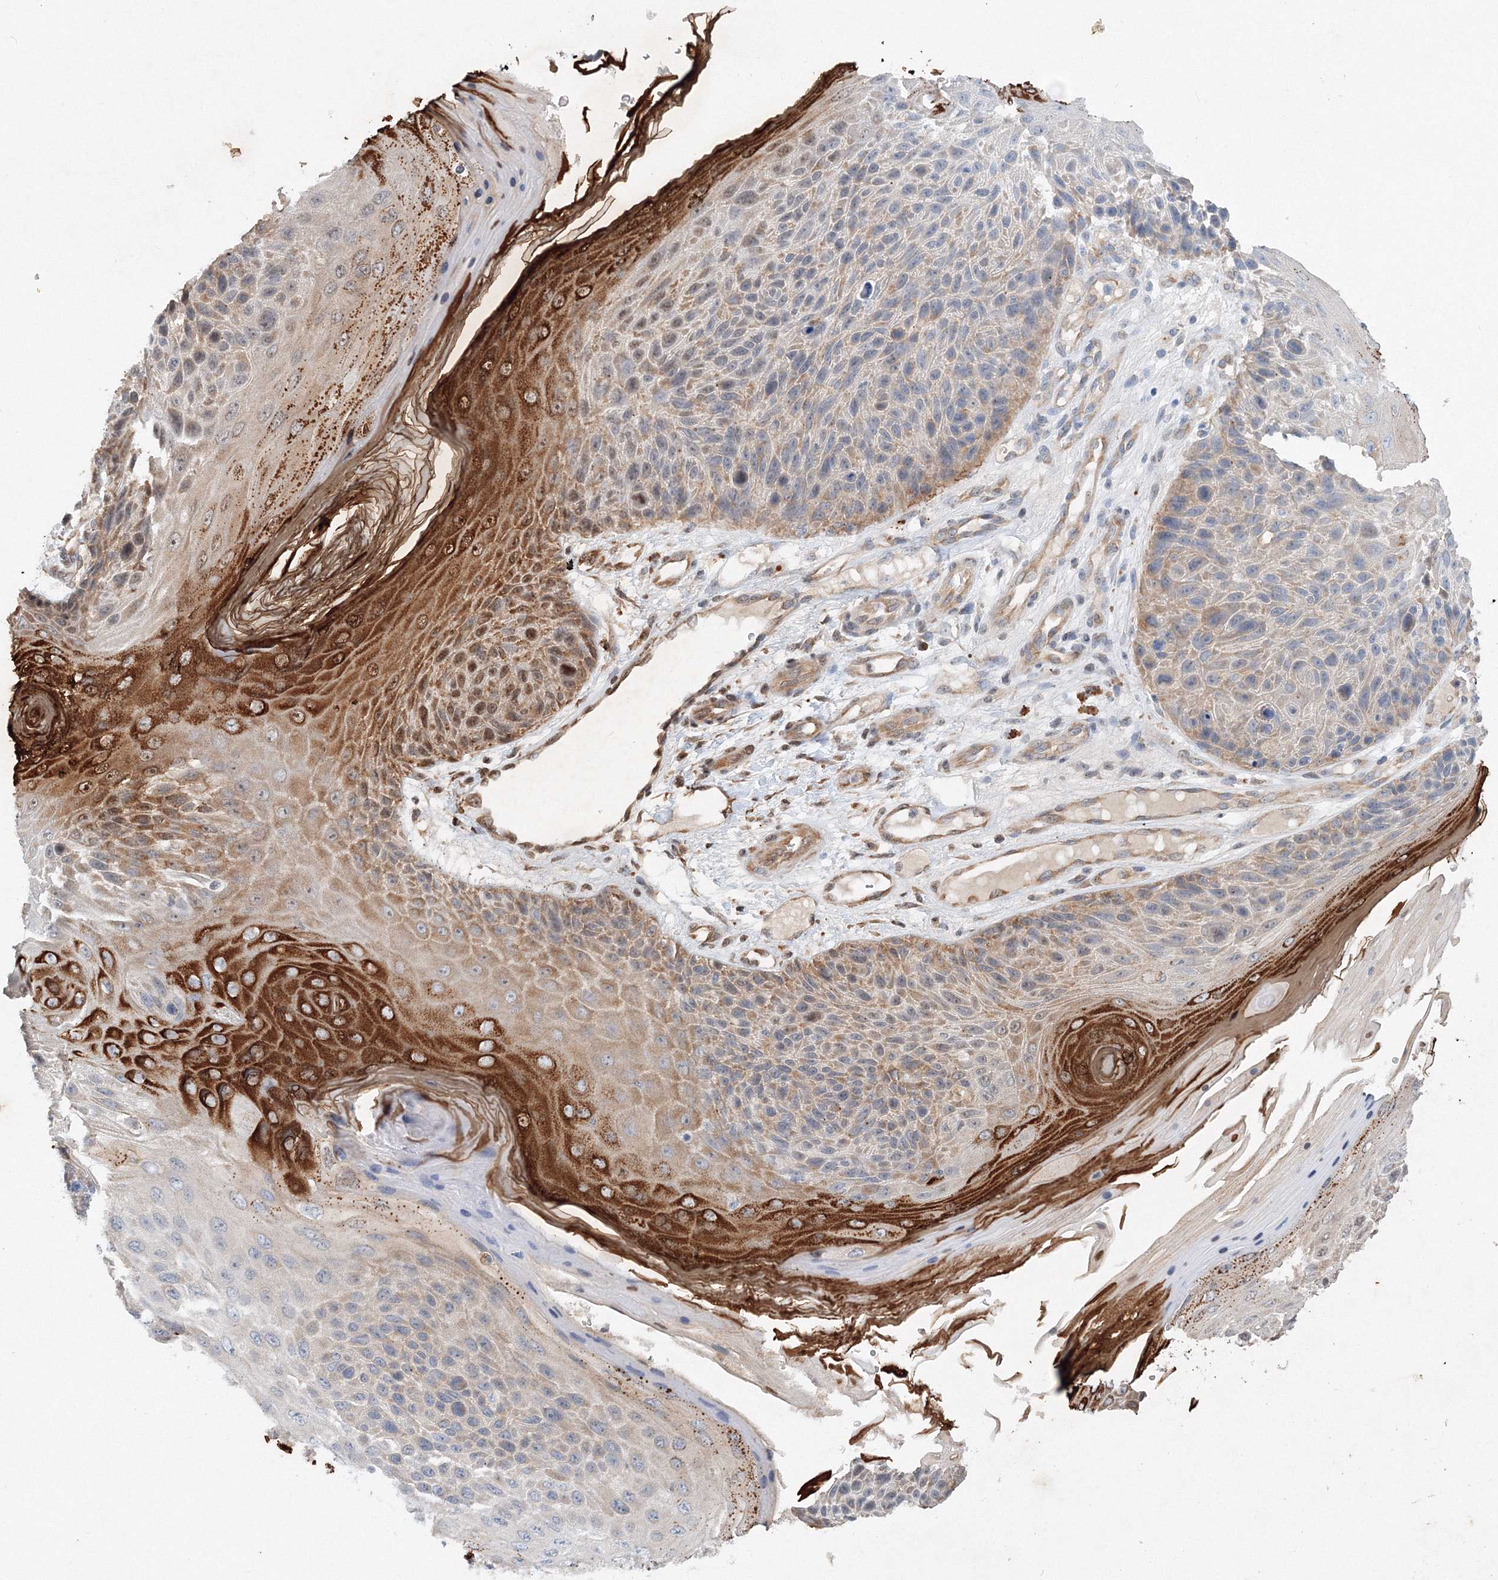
{"staining": {"intensity": "moderate", "quantity": "25%-75%", "location": "cytoplasmic/membranous,nuclear"}, "tissue": "skin cancer", "cell_type": "Tumor cells", "image_type": "cancer", "snomed": [{"axis": "morphology", "description": "Squamous cell carcinoma, NOS"}, {"axis": "topography", "description": "Skin"}], "caption": "Tumor cells exhibit medium levels of moderate cytoplasmic/membranous and nuclear expression in approximately 25%-75% of cells in skin cancer. (Brightfield microscopy of DAB IHC at high magnification).", "gene": "TANC1", "patient": {"sex": "female", "age": 88}}